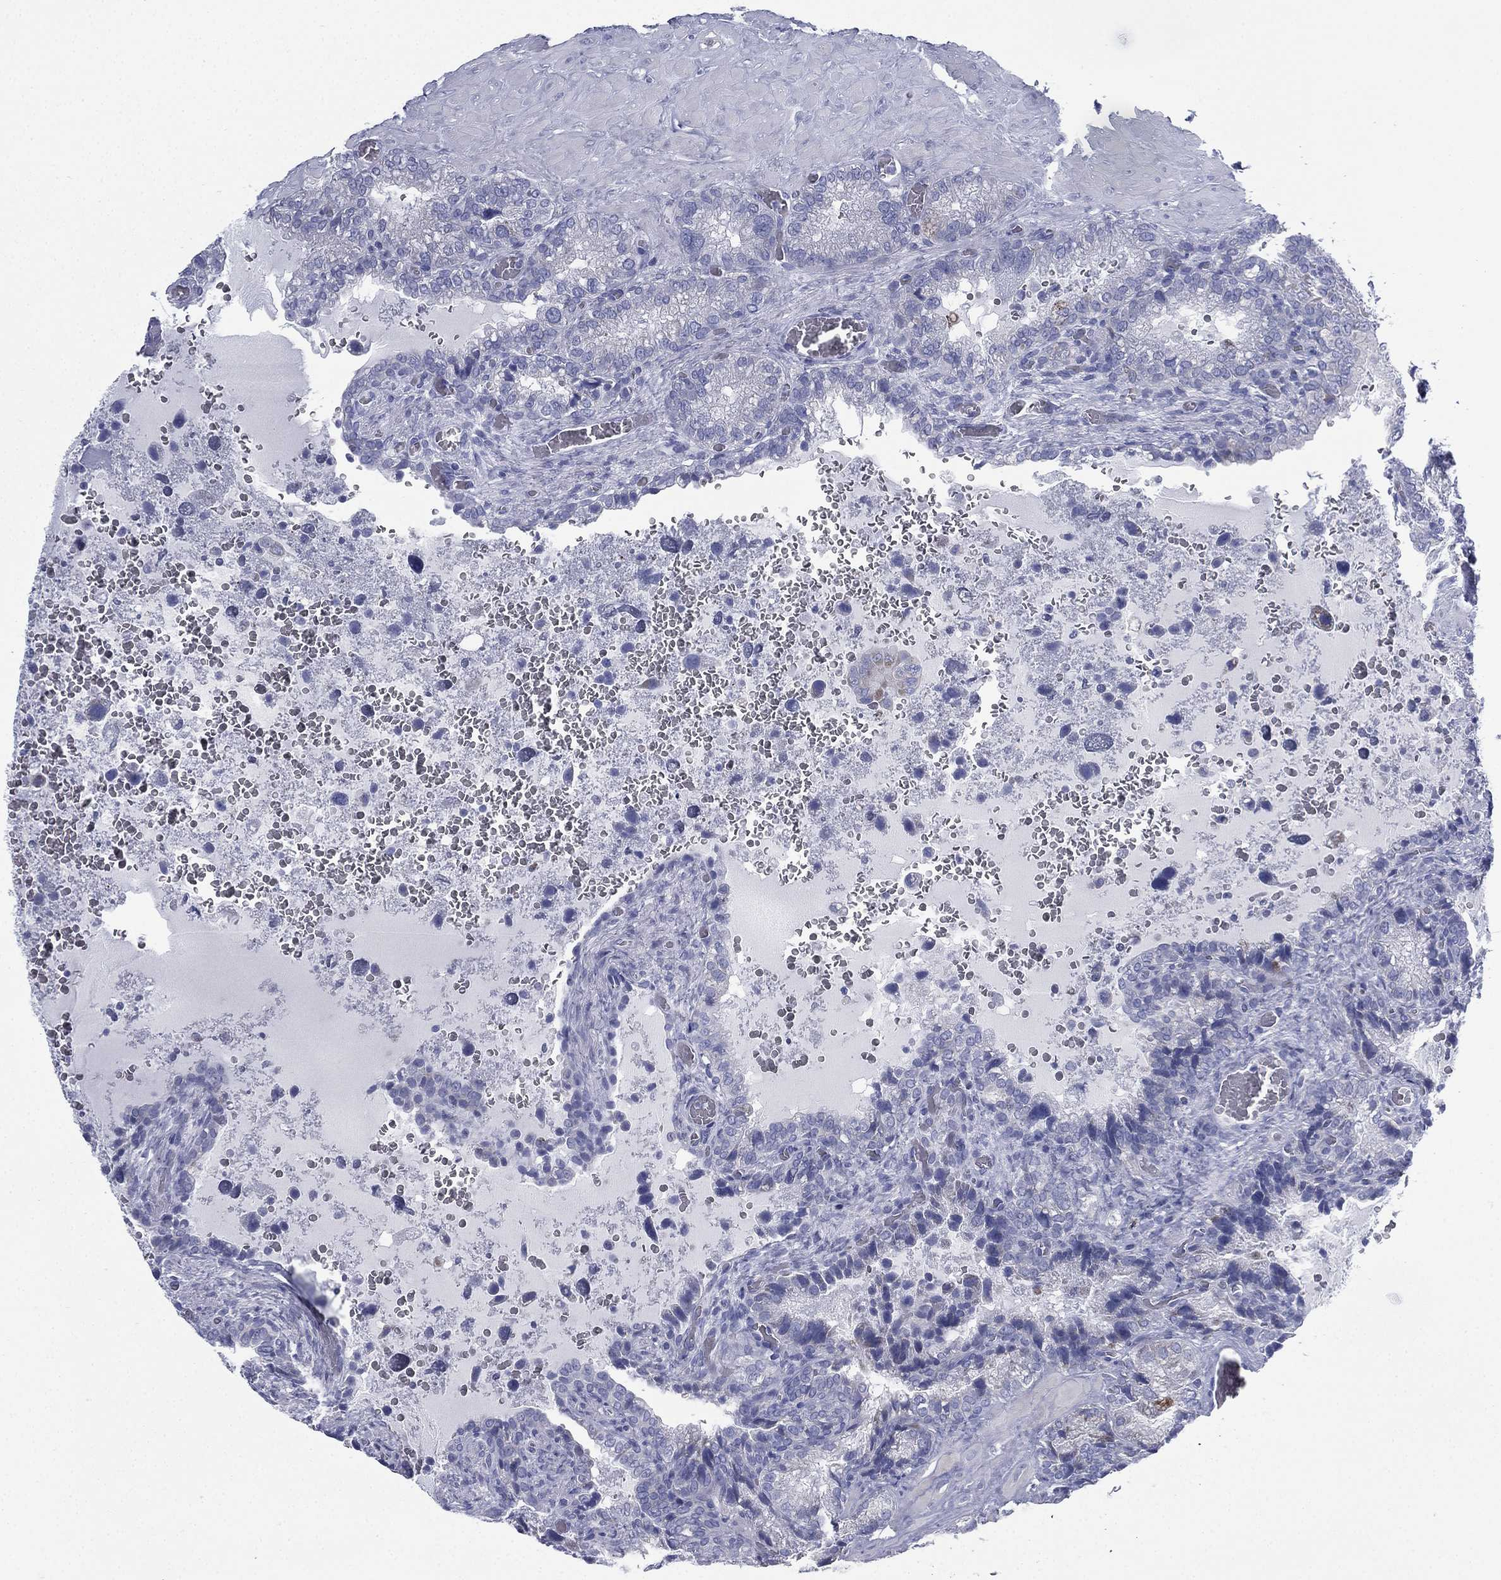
{"staining": {"intensity": "negative", "quantity": "none", "location": "none"}, "tissue": "prostate cancer", "cell_type": "Tumor cells", "image_type": "cancer", "snomed": [{"axis": "morphology", "description": "Adenocarcinoma, NOS"}, {"axis": "topography", "description": "Prostate and seminal vesicle, NOS"}], "caption": "Immunohistochemistry photomicrograph of adenocarcinoma (prostate) stained for a protein (brown), which demonstrates no expression in tumor cells.", "gene": "FCER2", "patient": {"sex": "male", "age": 62}}